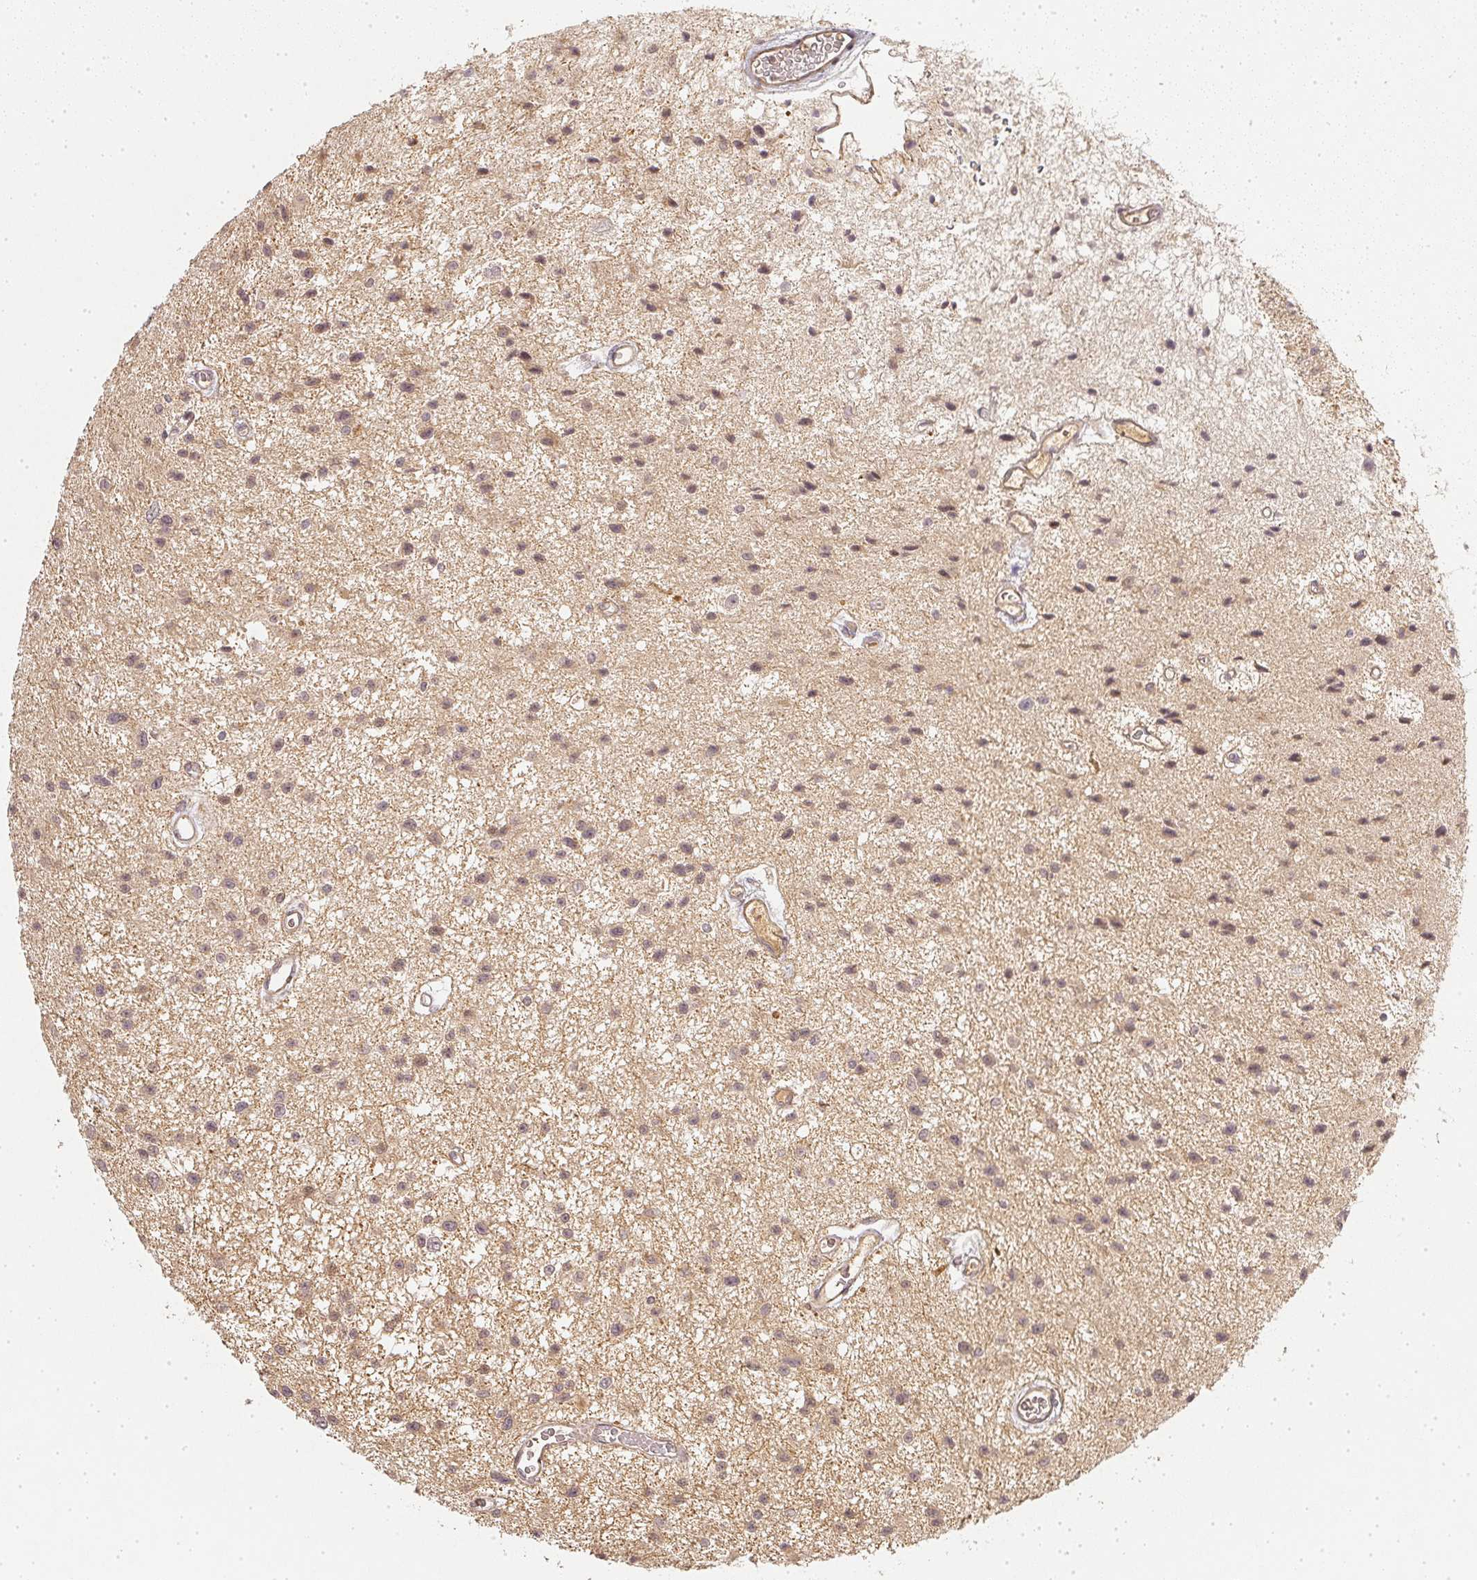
{"staining": {"intensity": "negative", "quantity": "none", "location": "none"}, "tissue": "glioma", "cell_type": "Tumor cells", "image_type": "cancer", "snomed": [{"axis": "morphology", "description": "Glioma, malignant, Low grade"}, {"axis": "topography", "description": "Brain"}], "caption": "This is a image of immunohistochemistry staining of malignant glioma (low-grade), which shows no expression in tumor cells.", "gene": "SERPINE1", "patient": {"sex": "male", "age": 43}}